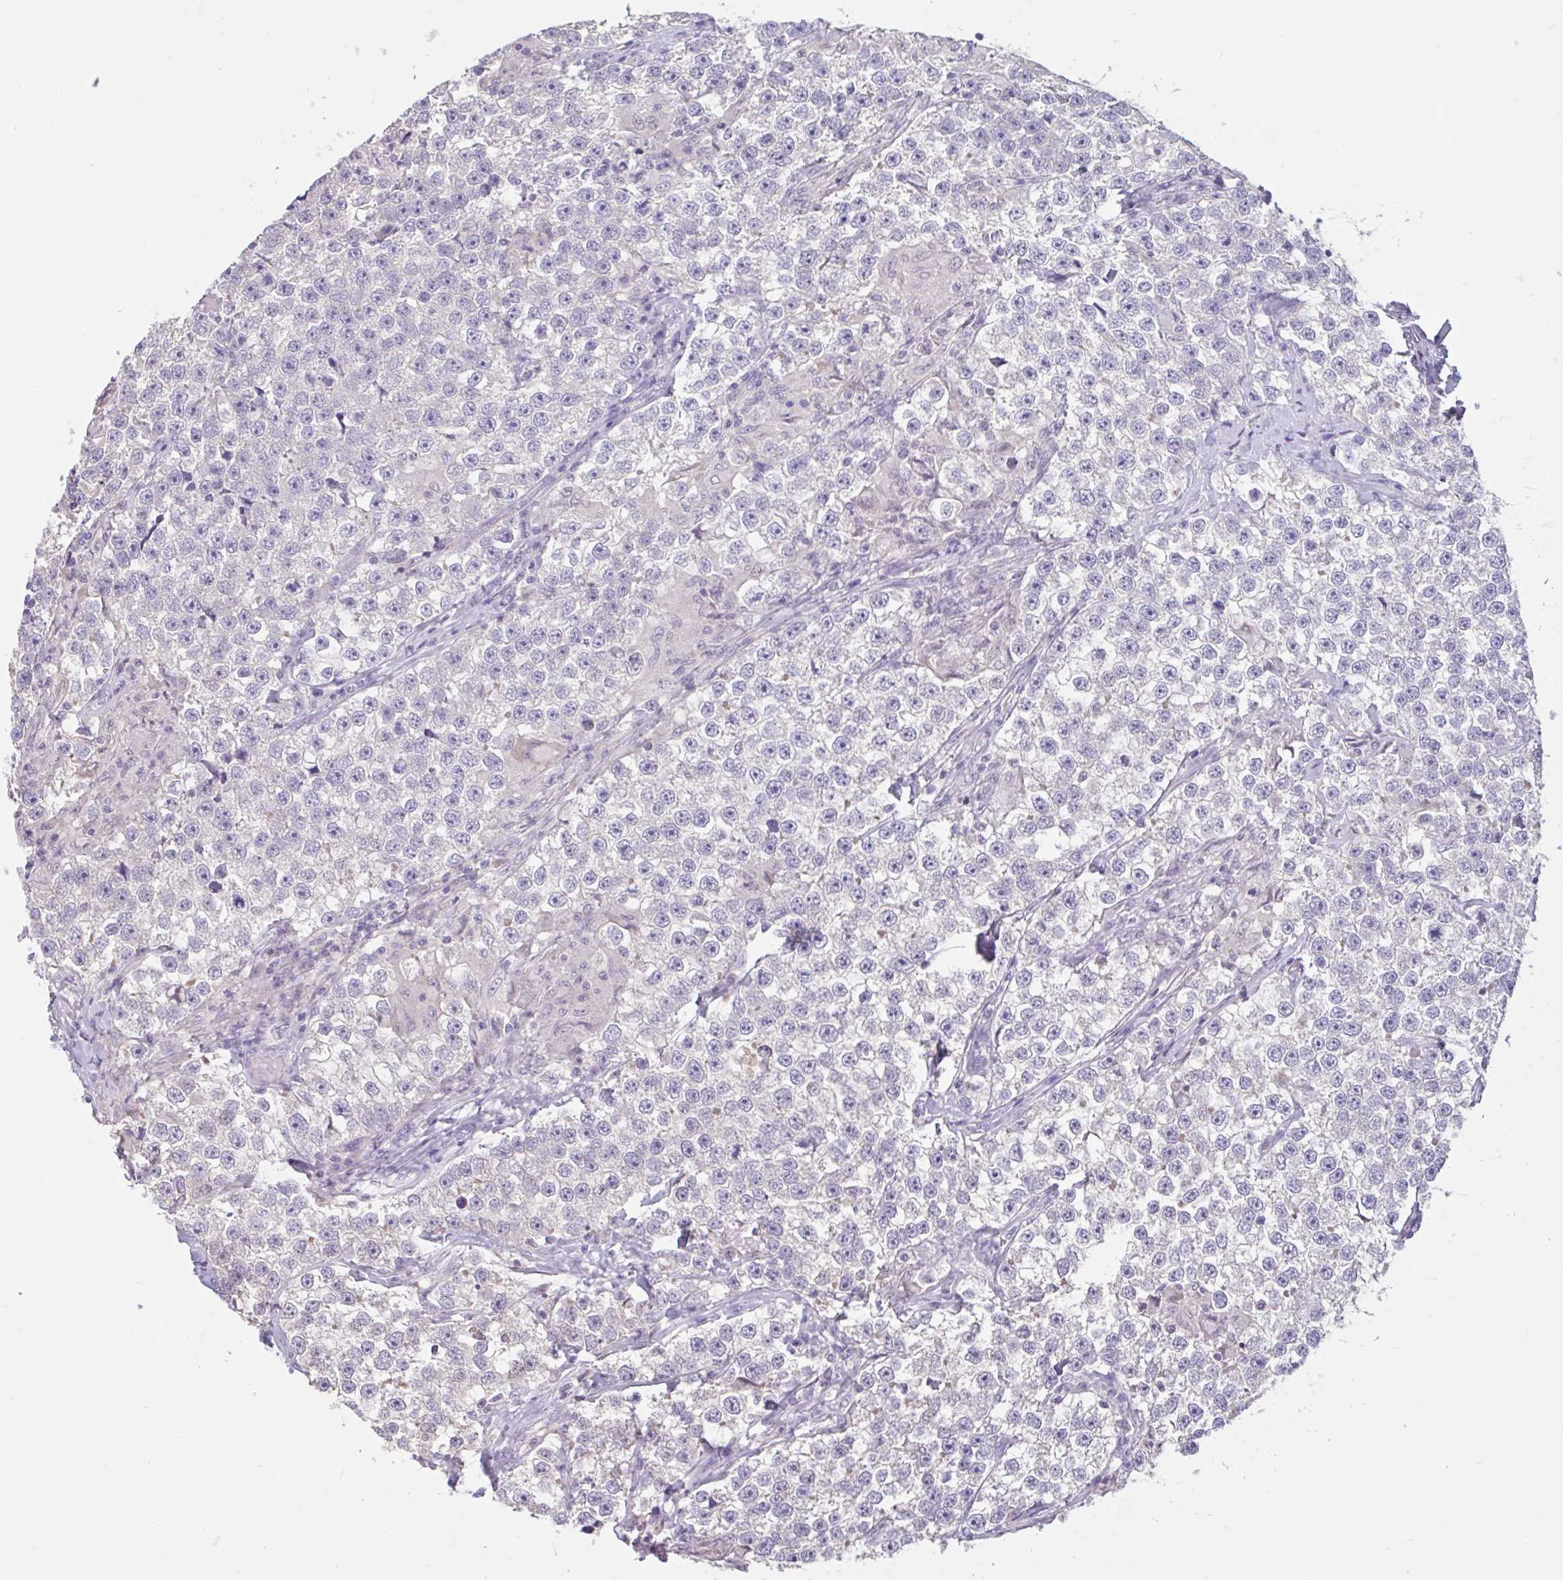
{"staining": {"intensity": "negative", "quantity": "none", "location": "none"}, "tissue": "testis cancer", "cell_type": "Tumor cells", "image_type": "cancer", "snomed": [{"axis": "morphology", "description": "Seminoma, NOS"}, {"axis": "topography", "description": "Testis"}], "caption": "This is an IHC histopathology image of human seminoma (testis). There is no staining in tumor cells.", "gene": "CDH19", "patient": {"sex": "male", "age": 46}}